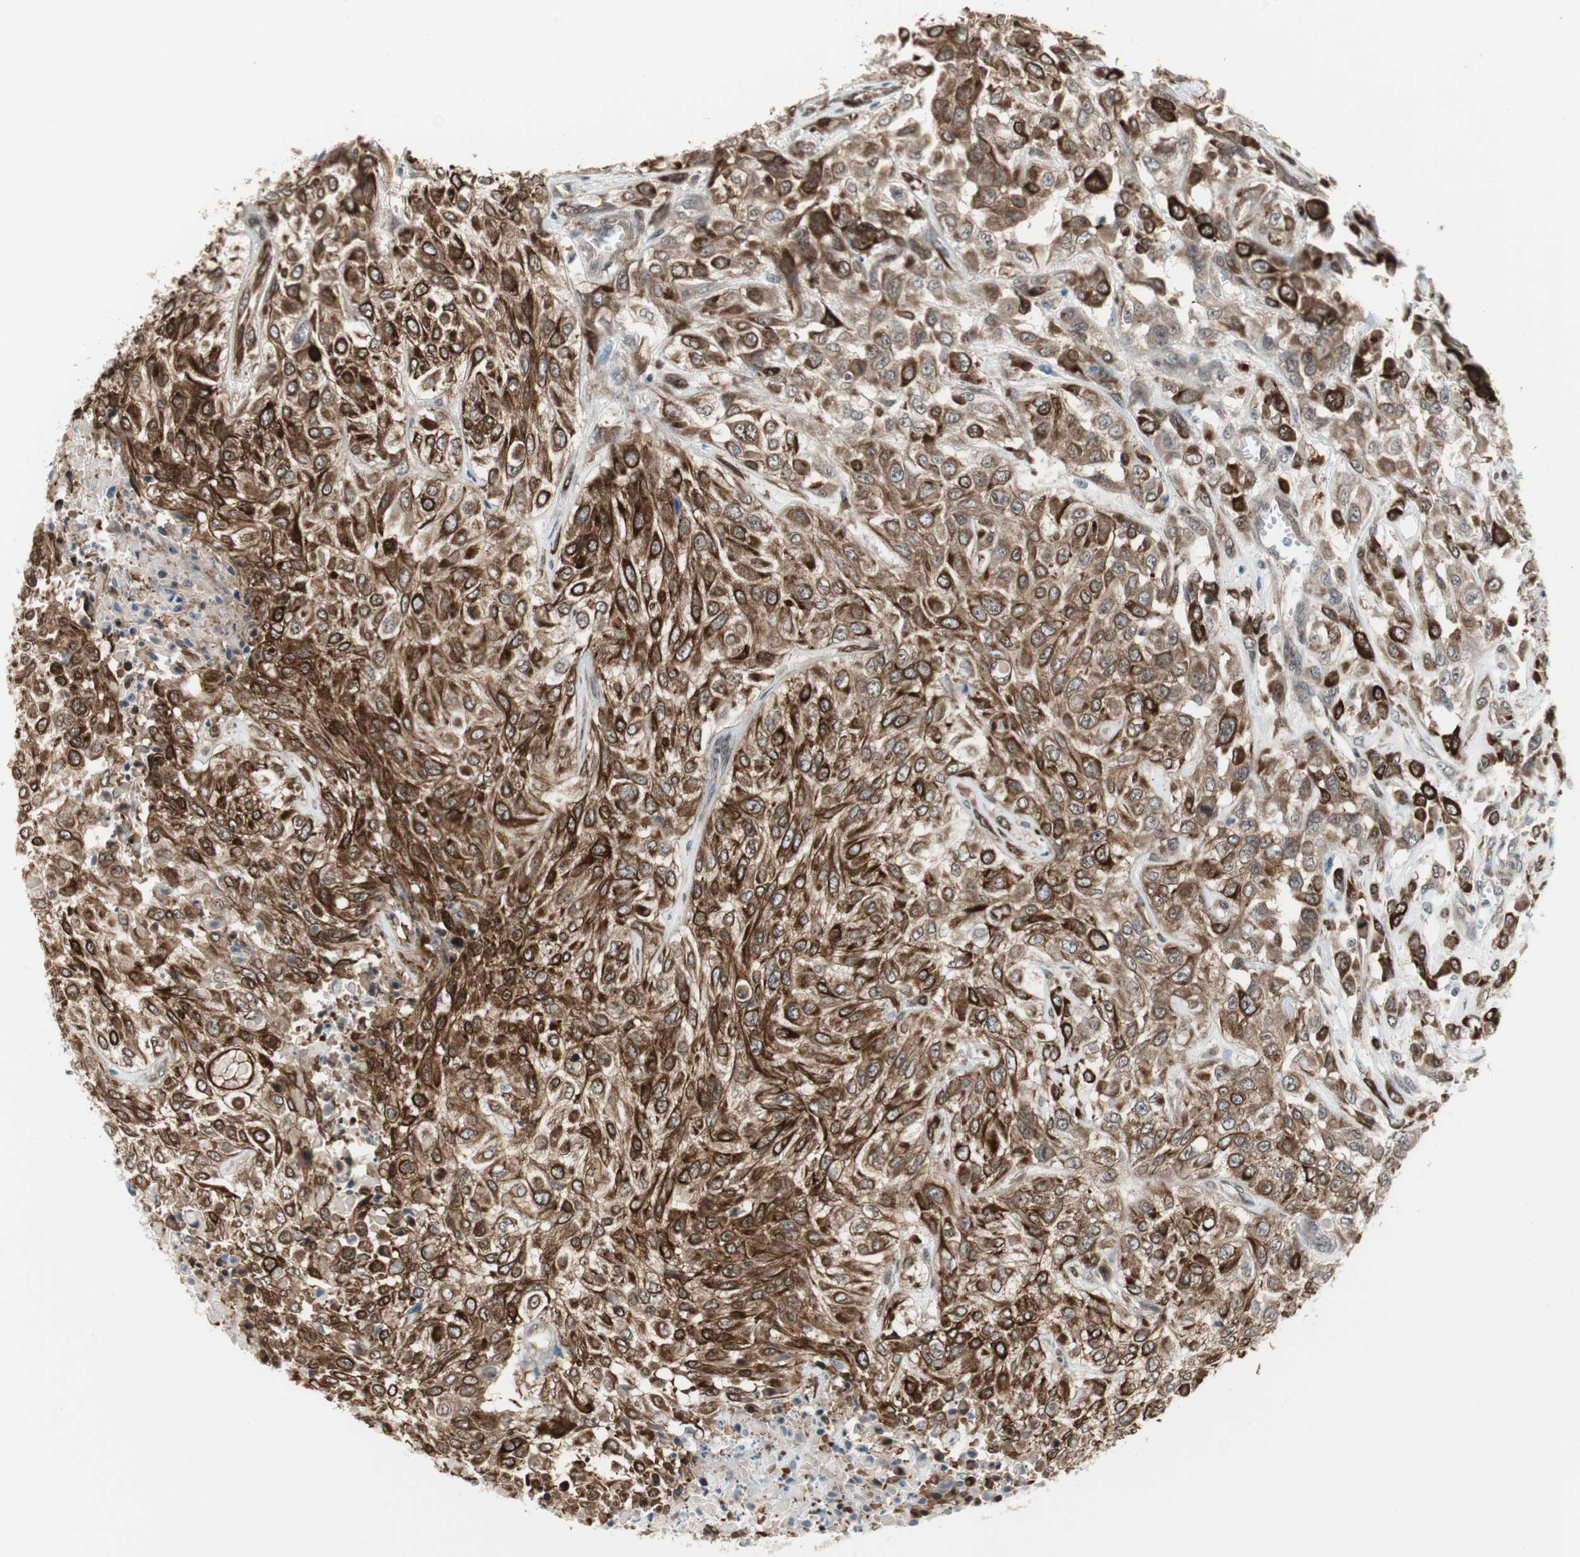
{"staining": {"intensity": "strong", "quantity": ">75%", "location": "cytoplasmic/membranous"}, "tissue": "urothelial cancer", "cell_type": "Tumor cells", "image_type": "cancer", "snomed": [{"axis": "morphology", "description": "Urothelial carcinoma, High grade"}, {"axis": "topography", "description": "Urinary bladder"}], "caption": "Tumor cells show high levels of strong cytoplasmic/membranous expression in about >75% of cells in urothelial cancer. The protein is stained brown, and the nuclei are stained in blue (DAB (3,3'-diaminobenzidine) IHC with brightfield microscopy, high magnification).", "gene": "ZNF512B", "patient": {"sex": "male", "age": 57}}